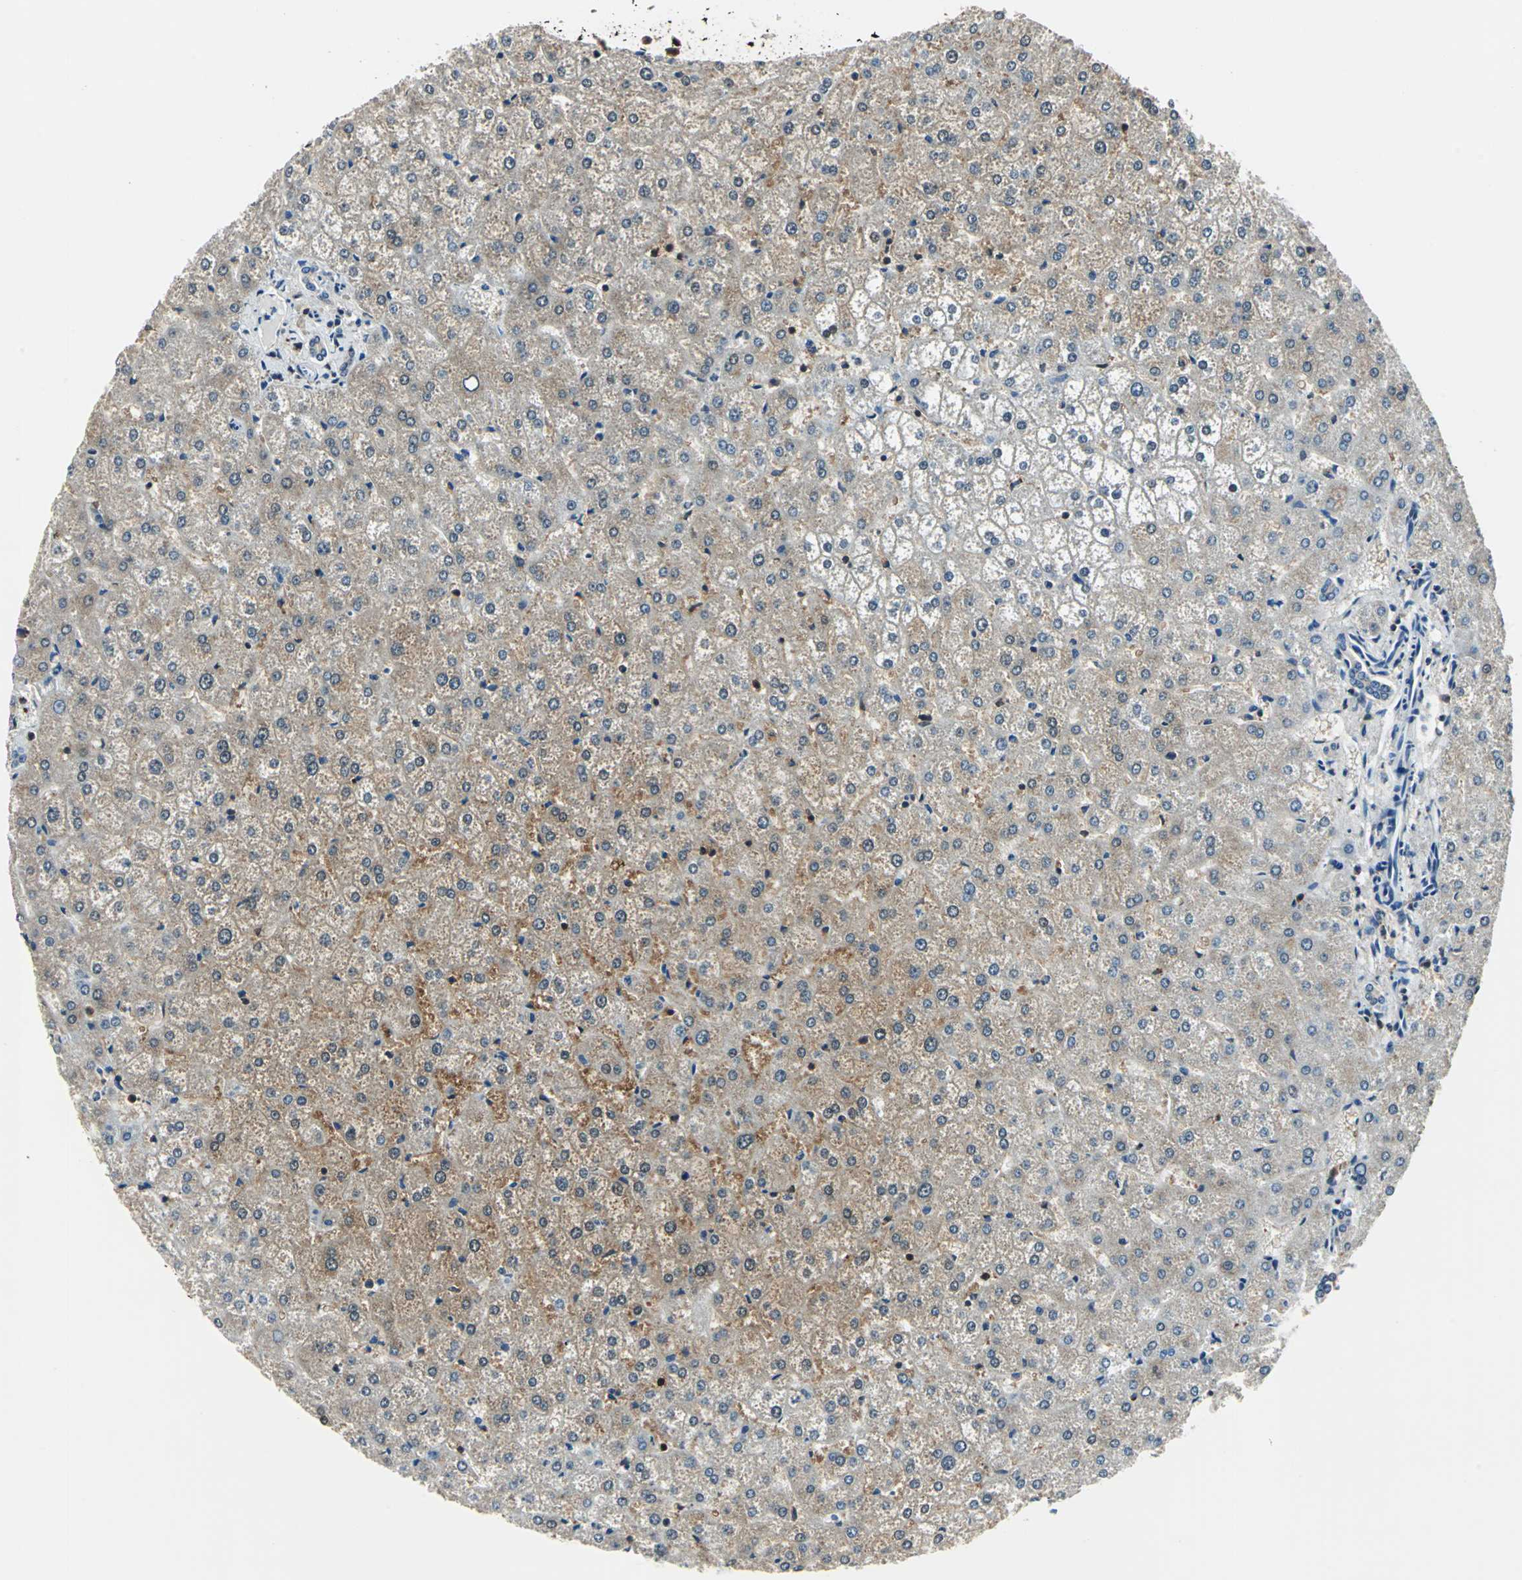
{"staining": {"intensity": "moderate", "quantity": "25%-75%", "location": "cytoplasmic/membranous"}, "tissue": "liver", "cell_type": "Cholangiocytes", "image_type": "normal", "snomed": [{"axis": "morphology", "description": "Normal tissue, NOS"}, {"axis": "topography", "description": "Liver"}], "caption": "Liver stained with a brown dye displays moderate cytoplasmic/membranous positive expression in about 25%-75% of cholangiocytes.", "gene": "PSME1", "patient": {"sex": "female", "age": 32}}